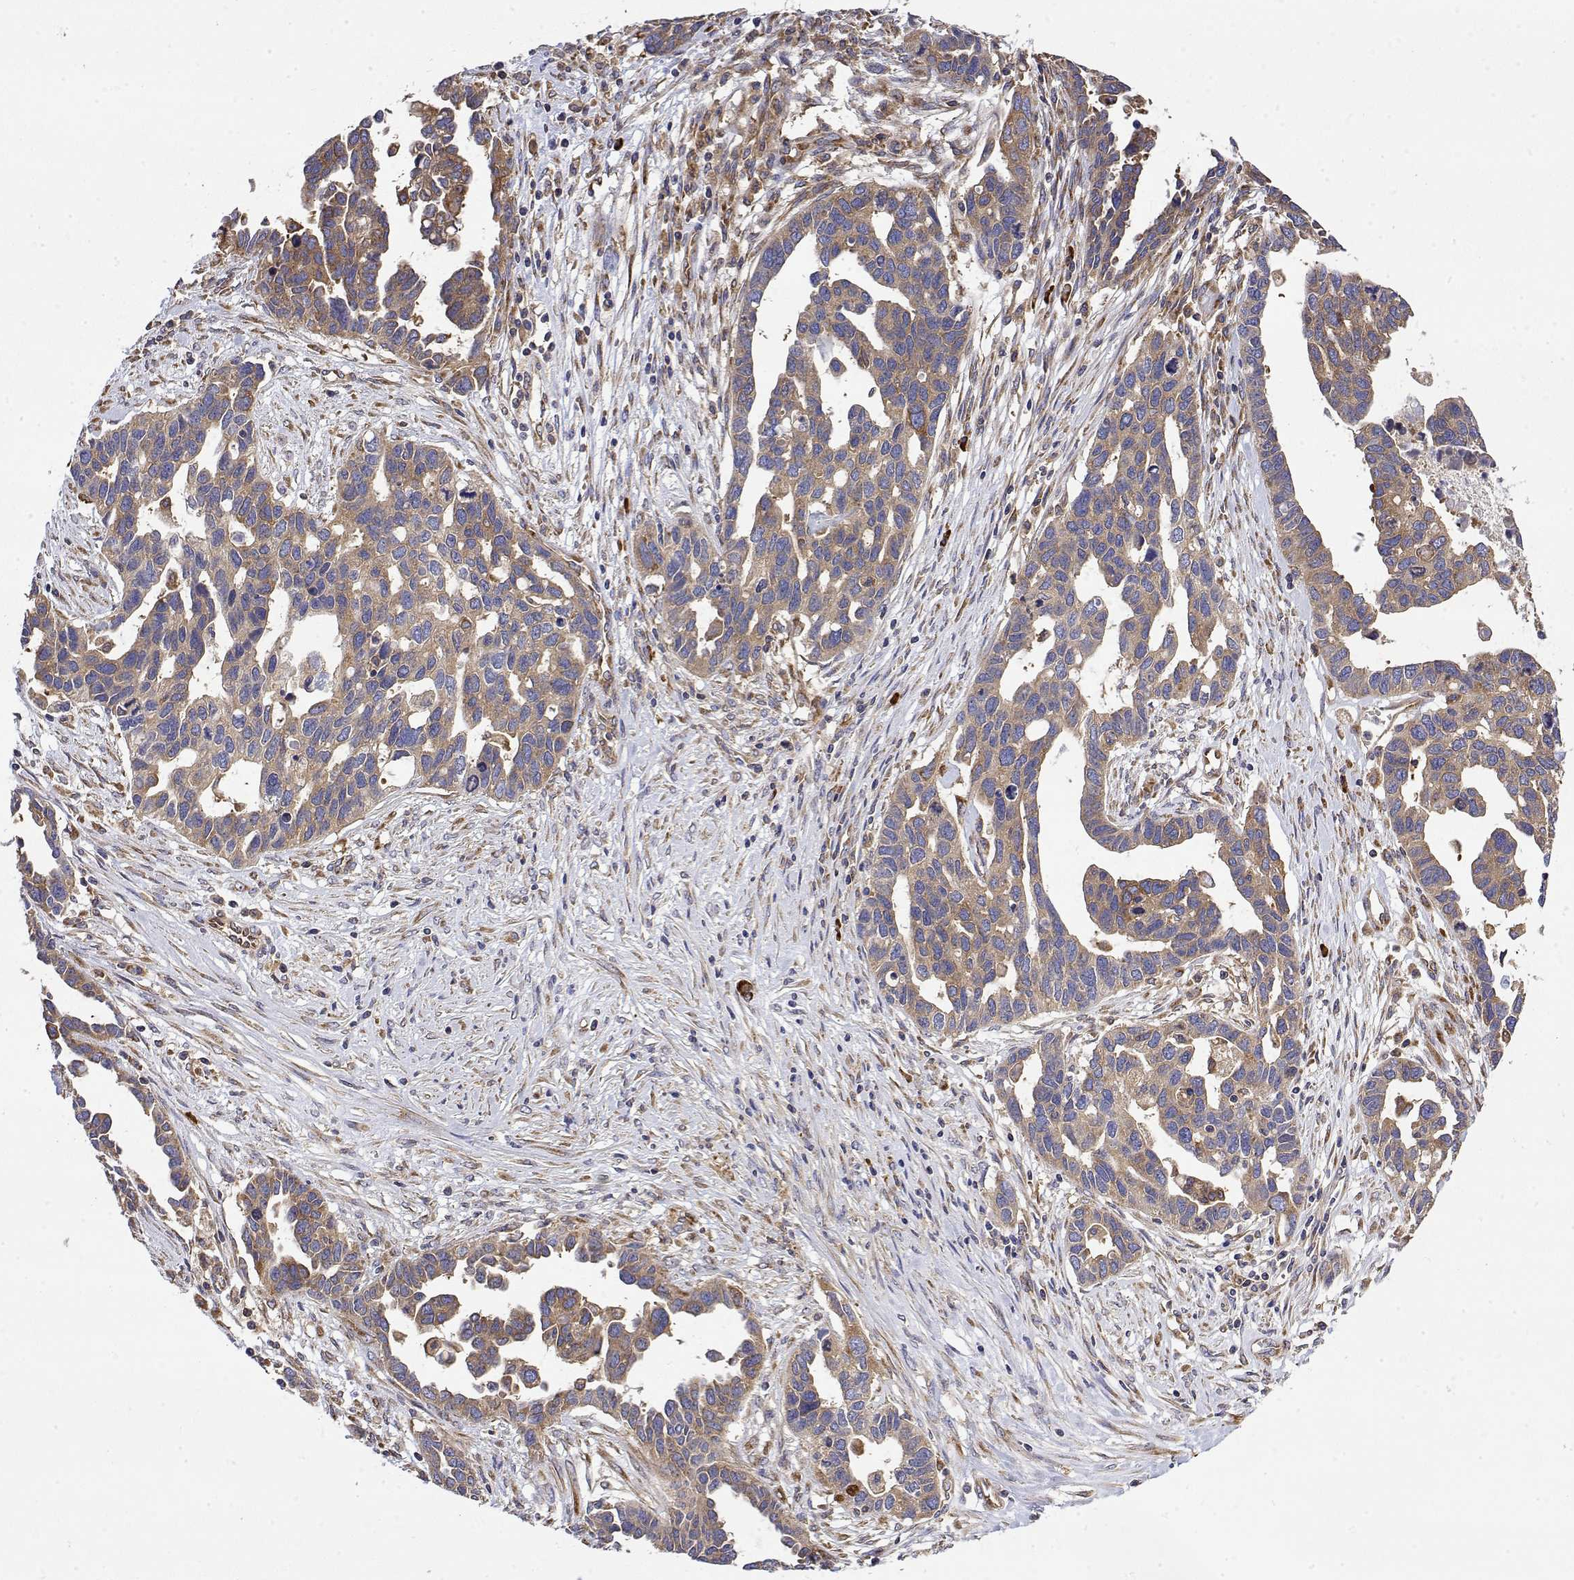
{"staining": {"intensity": "moderate", "quantity": "25%-75%", "location": "cytoplasmic/membranous"}, "tissue": "ovarian cancer", "cell_type": "Tumor cells", "image_type": "cancer", "snomed": [{"axis": "morphology", "description": "Cystadenocarcinoma, serous, NOS"}, {"axis": "topography", "description": "Ovary"}], "caption": "Ovarian serous cystadenocarcinoma was stained to show a protein in brown. There is medium levels of moderate cytoplasmic/membranous expression in approximately 25%-75% of tumor cells.", "gene": "EEF1G", "patient": {"sex": "female", "age": 54}}